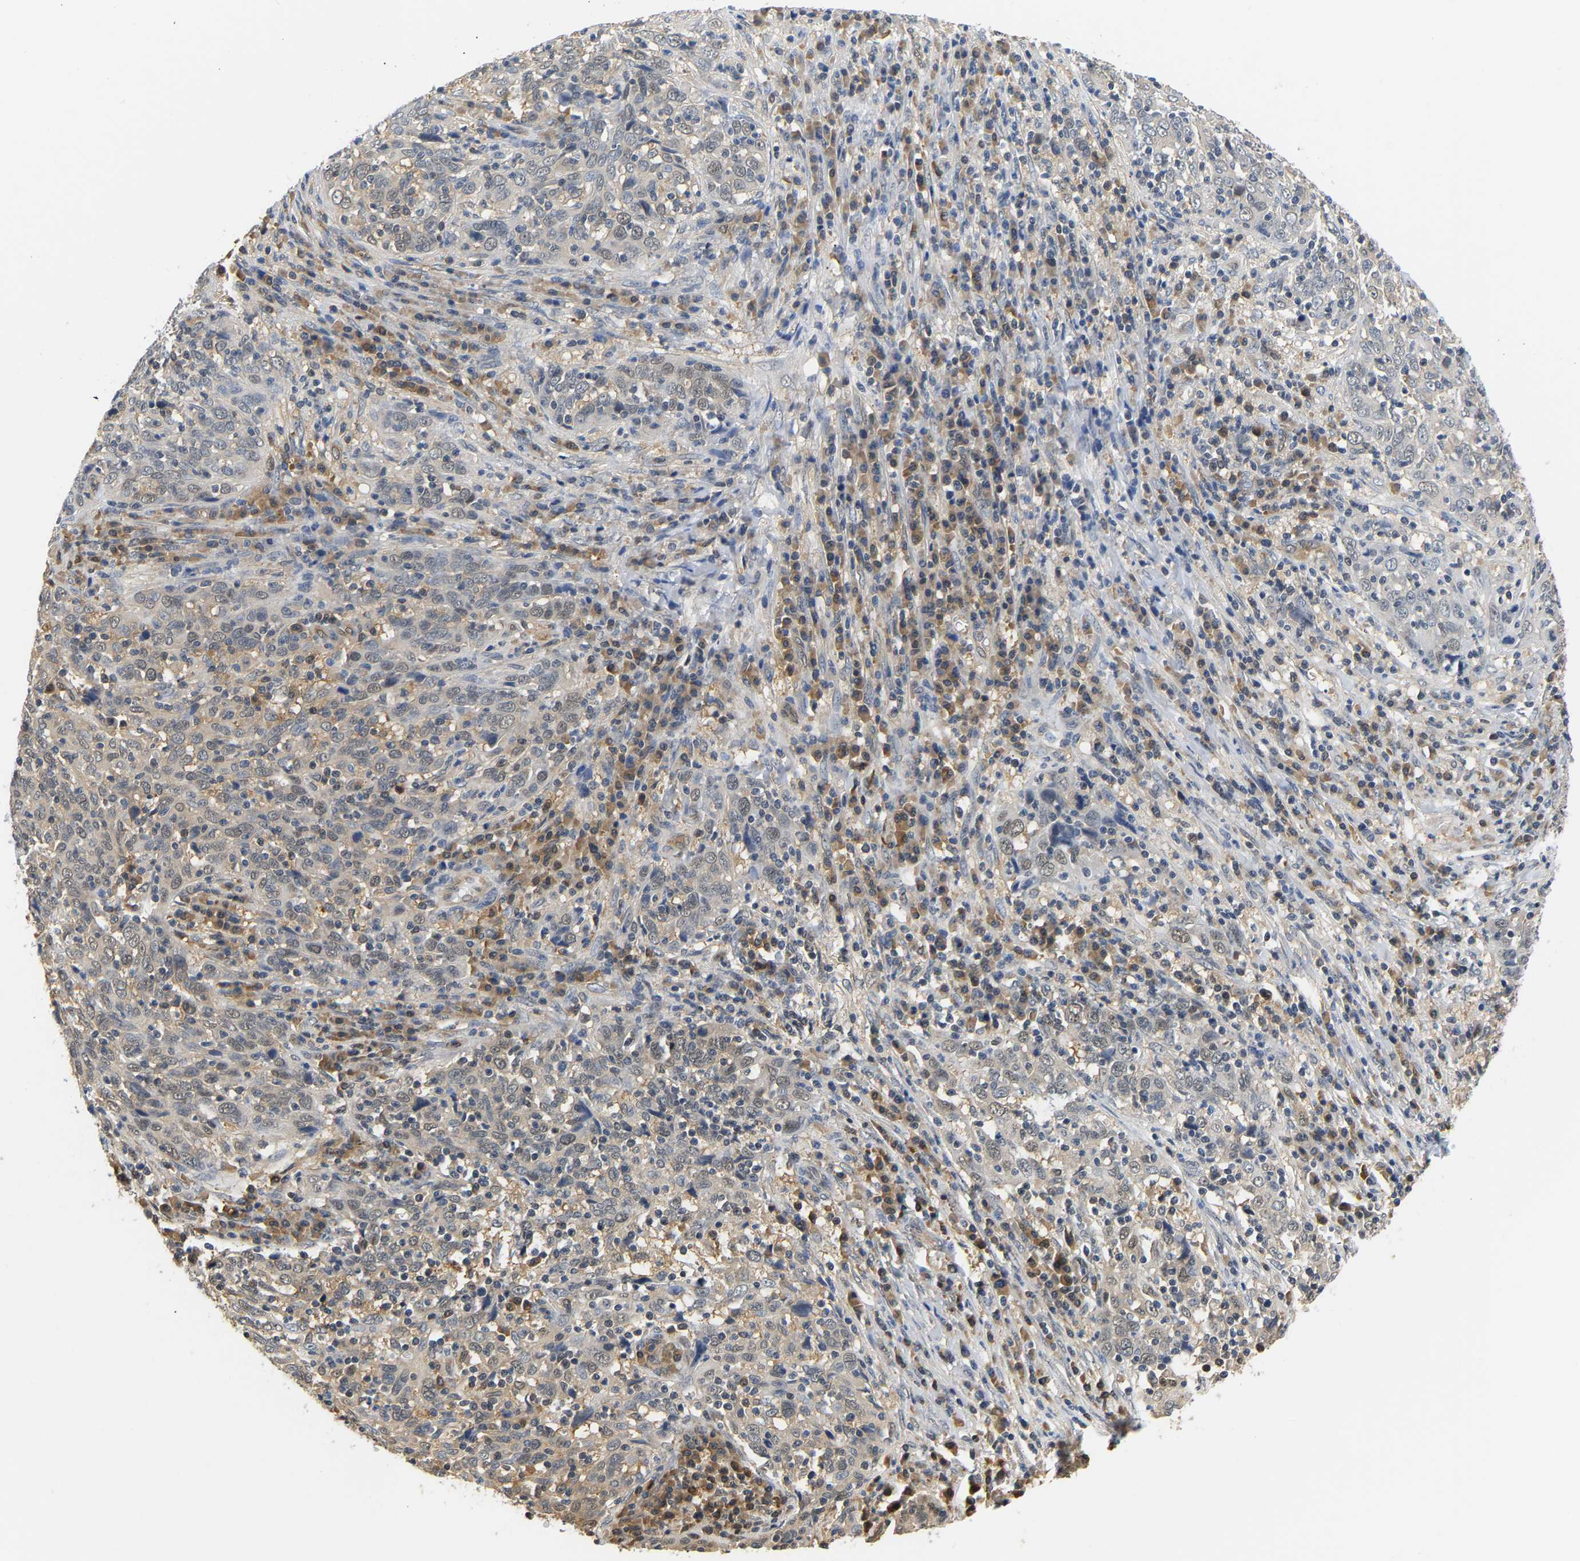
{"staining": {"intensity": "weak", "quantity": "<25%", "location": "cytoplasmic/membranous"}, "tissue": "cervical cancer", "cell_type": "Tumor cells", "image_type": "cancer", "snomed": [{"axis": "morphology", "description": "Squamous cell carcinoma, NOS"}, {"axis": "topography", "description": "Cervix"}], "caption": "High power microscopy photomicrograph of an immunohistochemistry histopathology image of cervical cancer (squamous cell carcinoma), revealing no significant staining in tumor cells.", "gene": "ARHGEF12", "patient": {"sex": "female", "age": 46}}